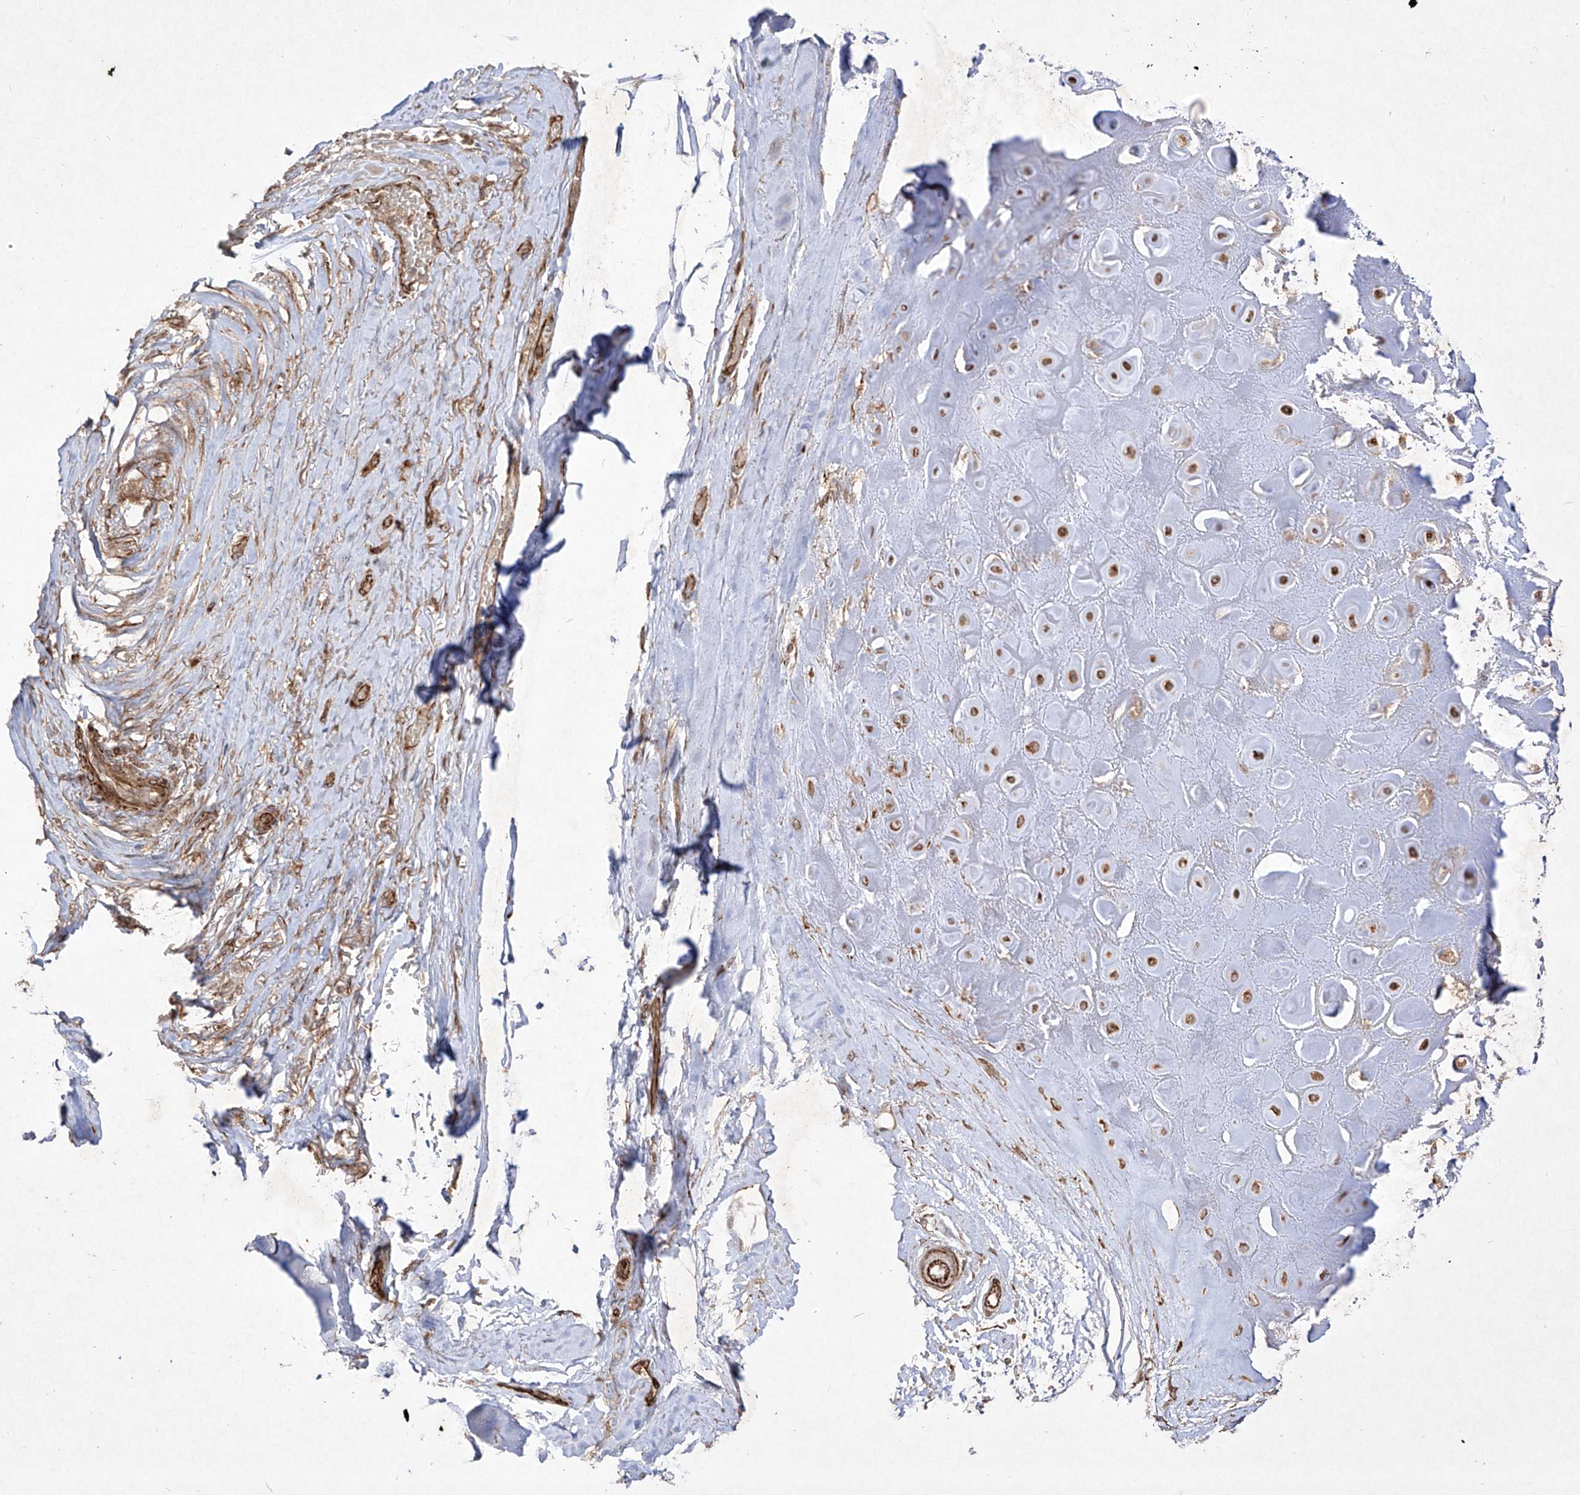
{"staining": {"intensity": "weak", "quantity": ">75%", "location": "cytoplasmic/membranous"}, "tissue": "adipose tissue", "cell_type": "Adipocytes", "image_type": "normal", "snomed": [{"axis": "morphology", "description": "Normal tissue, NOS"}, {"axis": "morphology", "description": "Basal cell carcinoma"}, {"axis": "topography", "description": "Skin"}], "caption": "Brown immunohistochemical staining in benign adipose tissue demonstrates weak cytoplasmic/membranous expression in approximately >75% of adipocytes.", "gene": "YKT6", "patient": {"sex": "female", "age": 89}}